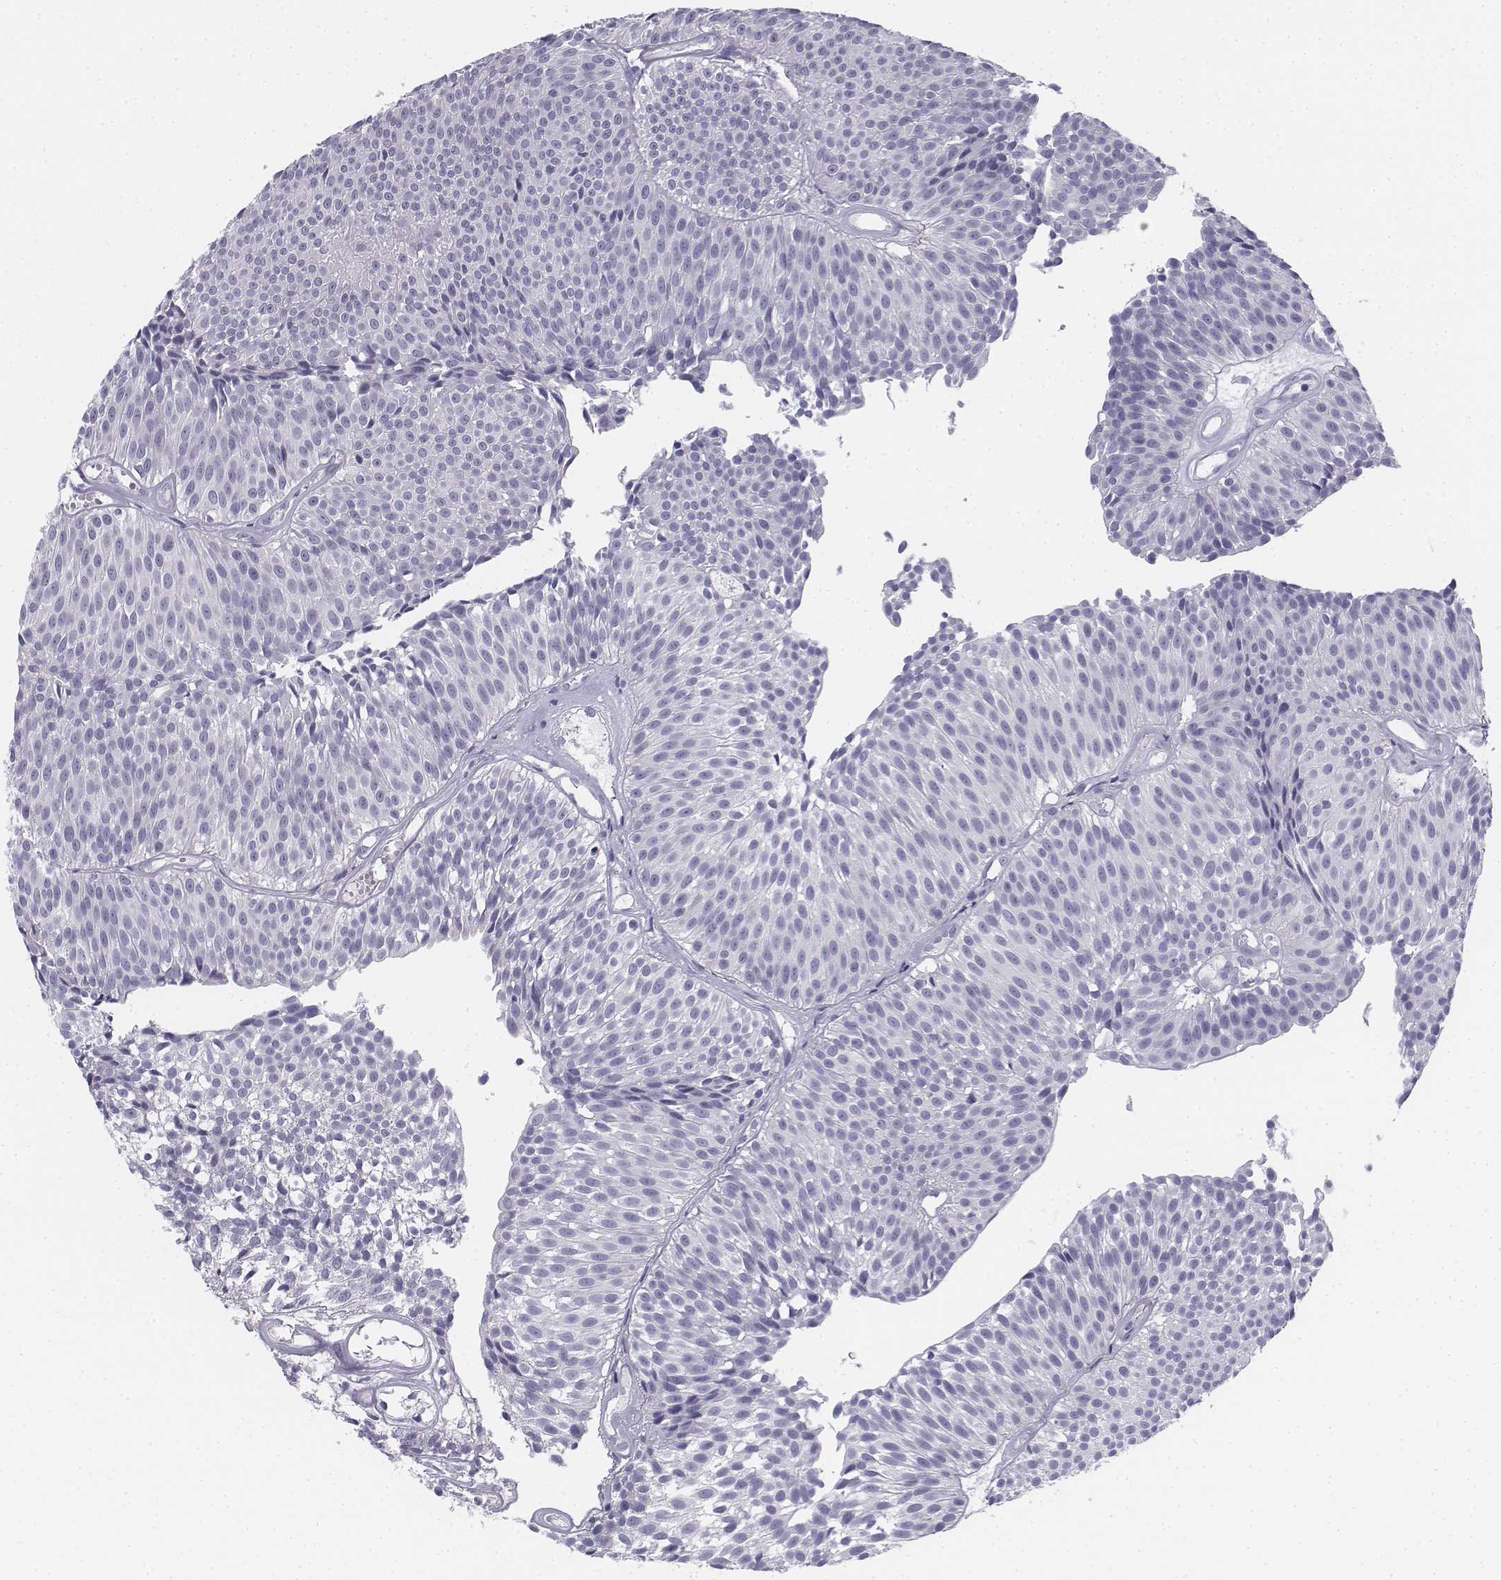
{"staining": {"intensity": "negative", "quantity": "none", "location": "none"}, "tissue": "urothelial cancer", "cell_type": "Tumor cells", "image_type": "cancer", "snomed": [{"axis": "morphology", "description": "Urothelial carcinoma, Low grade"}, {"axis": "topography", "description": "Urinary bladder"}], "caption": "The immunohistochemistry (IHC) image has no significant expression in tumor cells of urothelial carcinoma (low-grade) tissue.", "gene": "TH", "patient": {"sex": "male", "age": 63}}